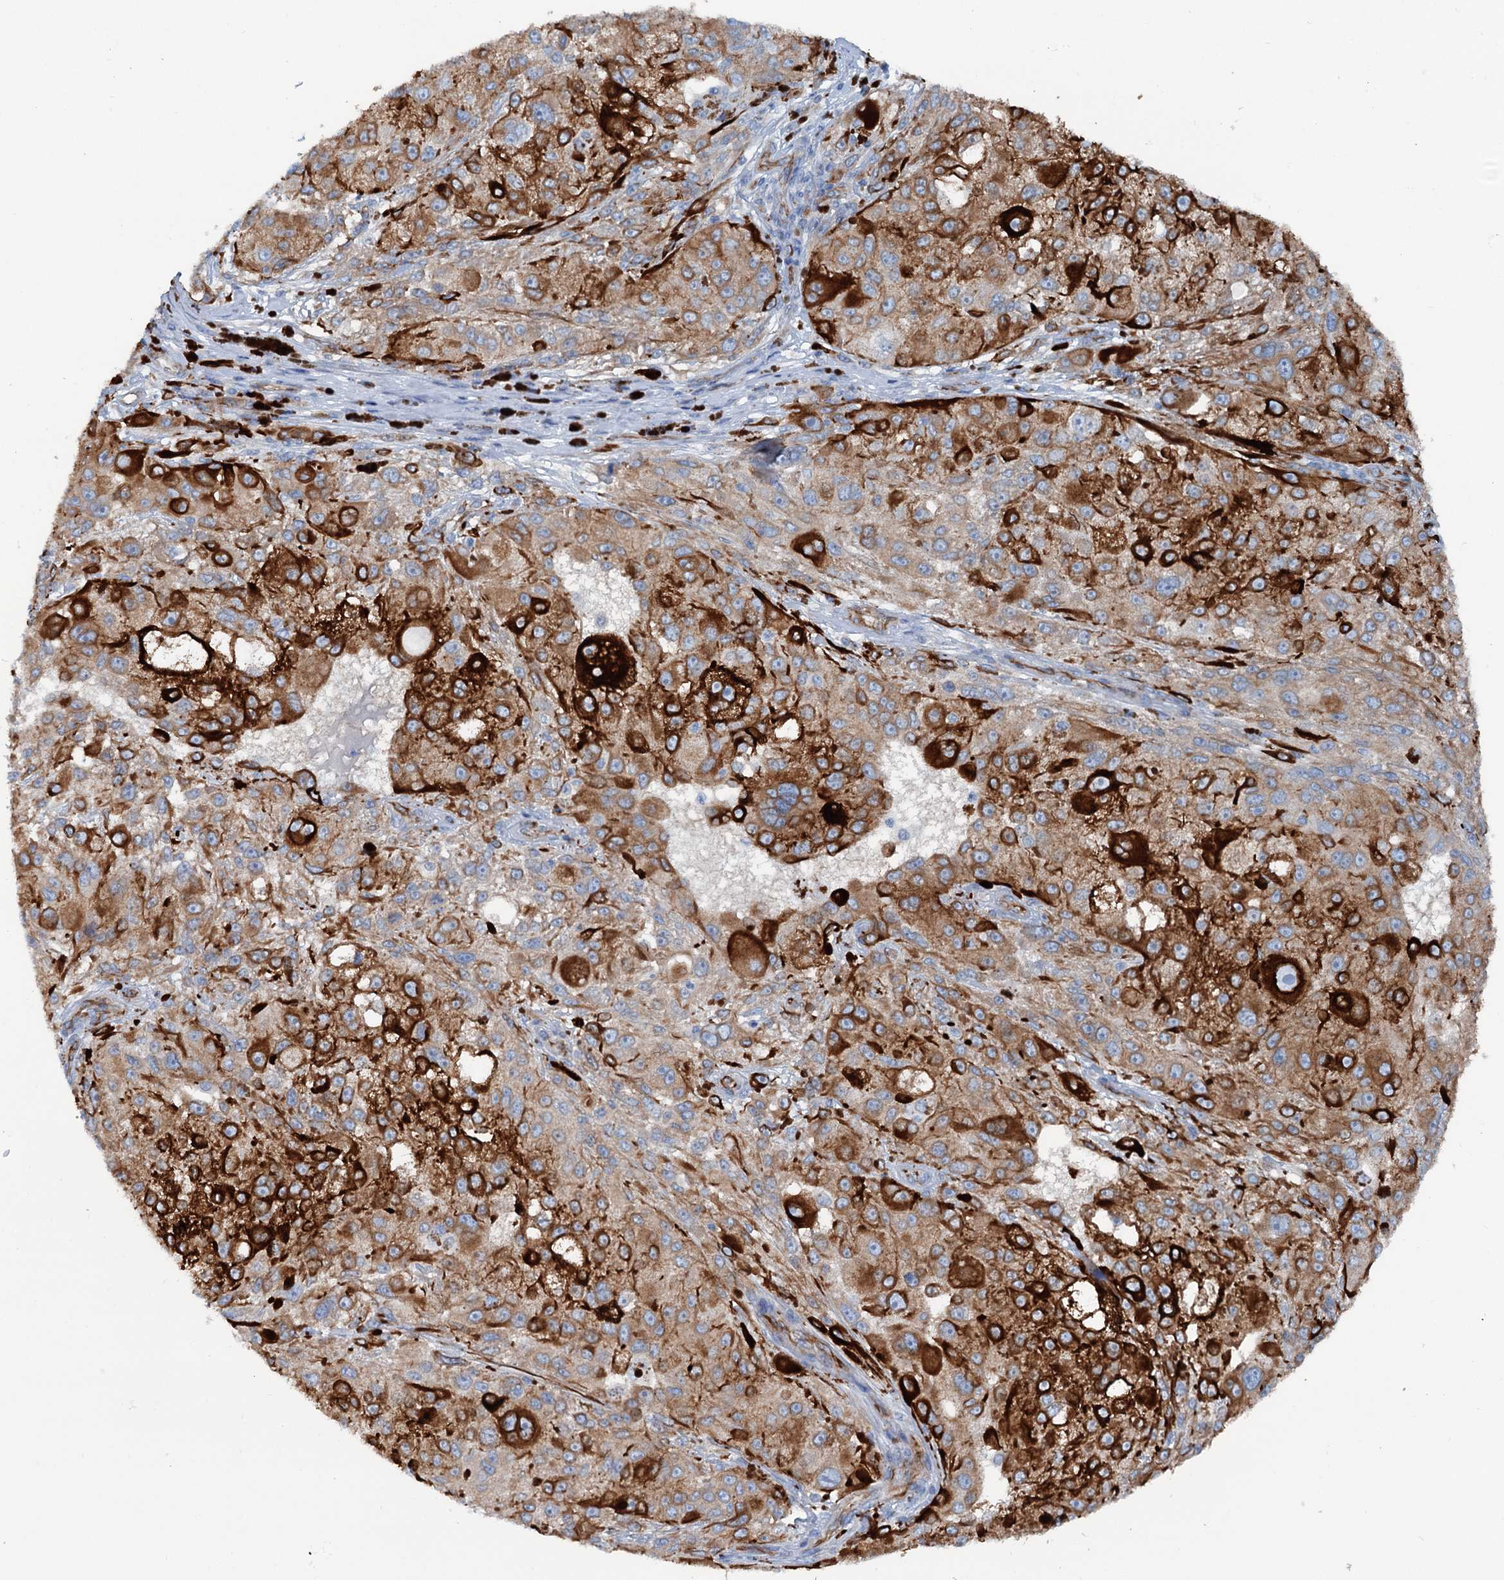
{"staining": {"intensity": "moderate", "quantity": "25%-75%", "location": "cytoplasmic/membranous"}, "tissue": "melanoma", "cell_type": "Tumor cells", "image_type": "cancer", "snomed": [{"axis": "morphology", "description": "Necrosis, NOS"}, {"axis": "morphology", "description": "Malignant melanoma, NOS"}, {"axis": "topography", "description": "Skin"}], "caption": "Approximately 25%-75% of tumor cells in melanoma demonstrate moderate cytoplasmic/membranous protein staining as visualized by brown immunohistochemical staining.", "gene": "CALCOCO1", "patient": {"sex": "female", "age": 87}}